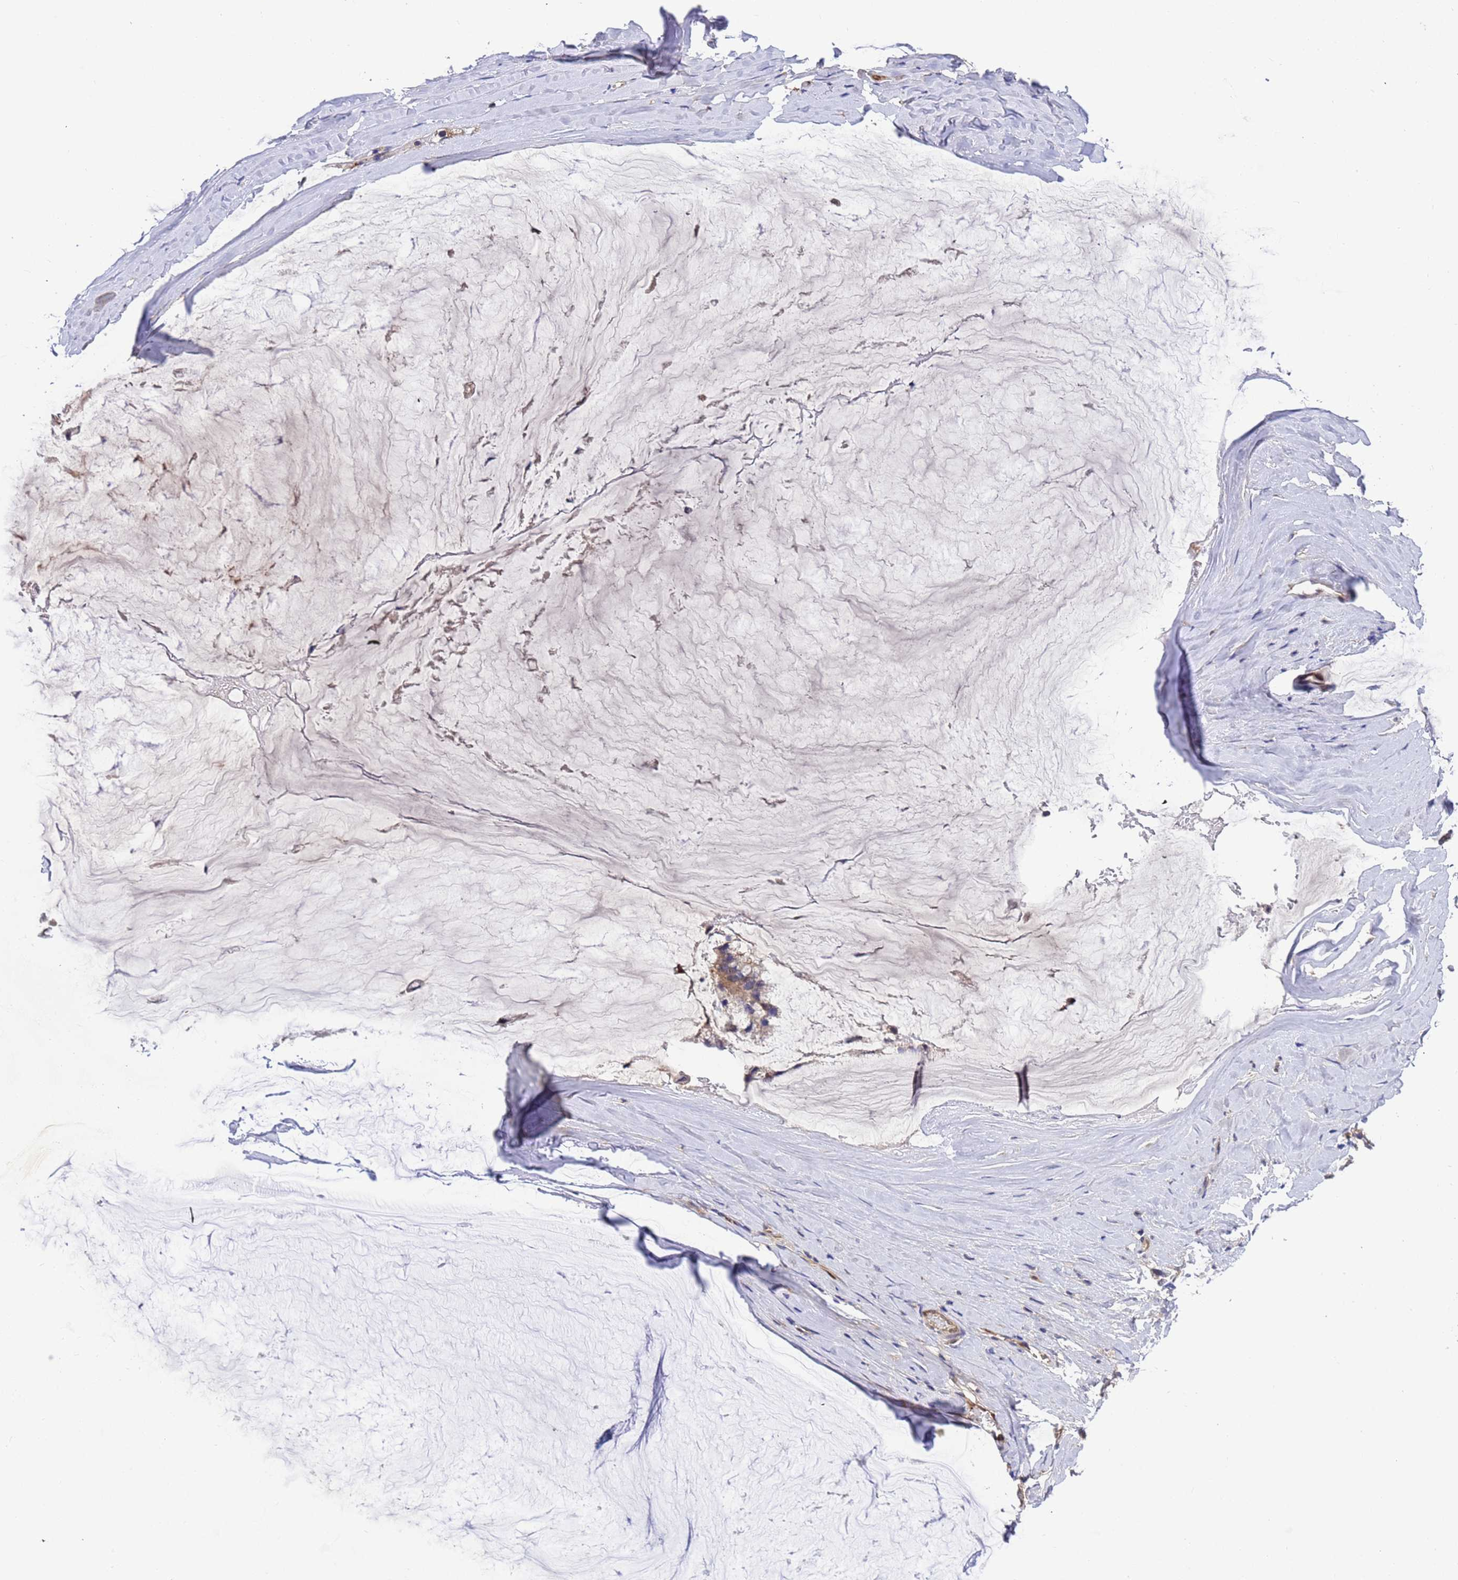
{"staining": {"intensity": "moderate", "quantity": "25%-75%", "location": "cytoplasmic/membranous"}, "tissue": "ovarian cancer", "cell_type": "Tumor cells", "image_type": "cancer", "snomed": [{"axis": "morphology", "description": "Cystadenocarcinoma, mucinous, NOS"}, {"axis": "topography", "description": "Ovary"}], "caption": "Moderate cytoplasmic/membranous protein expression is seen in approximately 25%-75% of tumor cells in ovarian cancer.", "gene": "FOXRED1", "patient": {"sex": "female", "age": 39}}